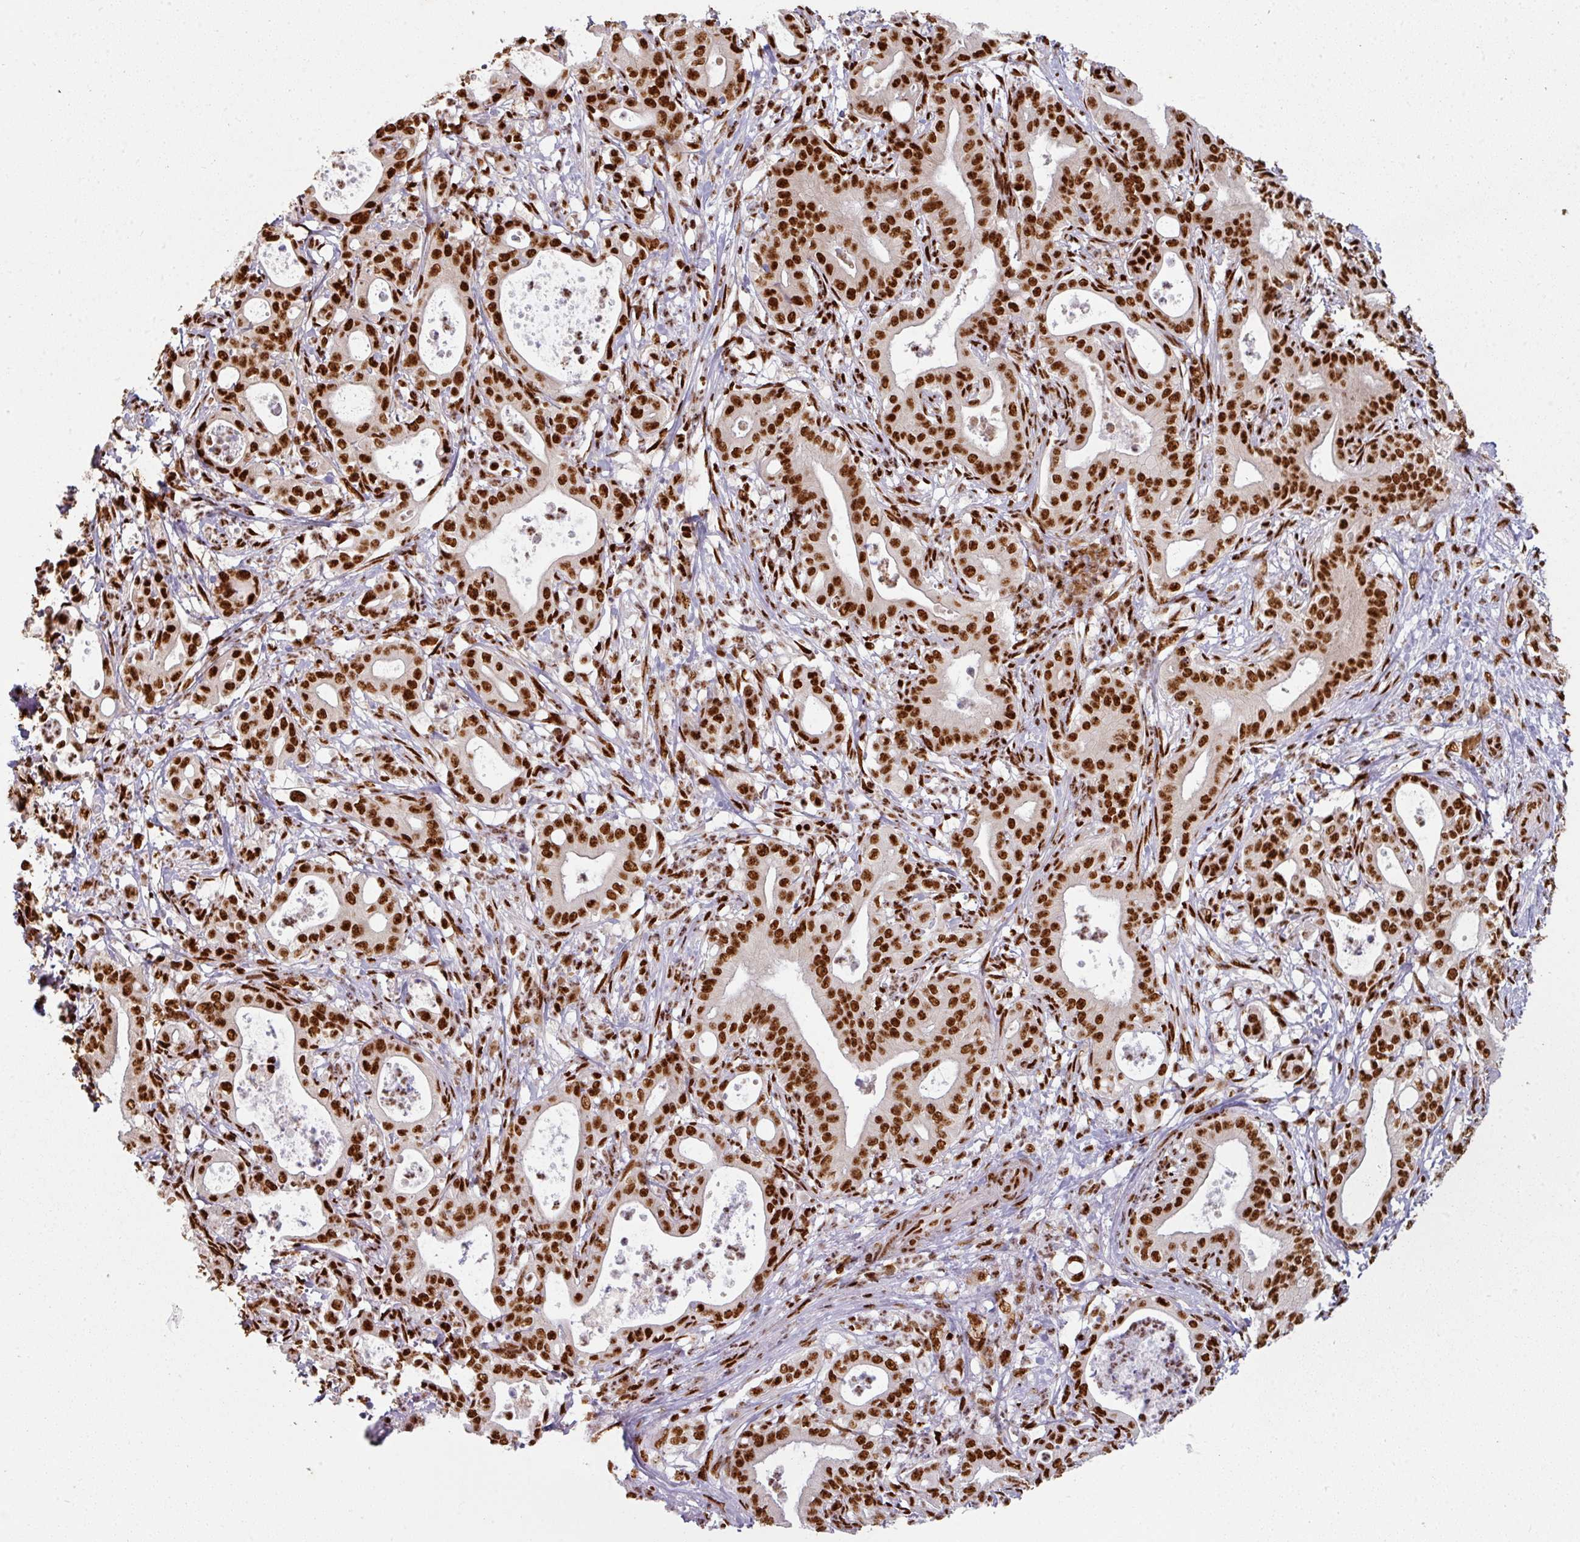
{"staining": {"intensity": "strong", "quantity": ">75%", "location": "nuclear"}, "tissue": "pancreatic cancer", "cell_type": "Tumor cells", "image_type": "cancer", "snomed": [{"axis": "morphology", "description": "Adenocarcinoma, NOS"}, {"axis": "topography", "description": "Pancreas"}], "caption": "Adenocarcinoma (pancreatic) stained for a protein (brown) demonstrates strong nuclear positive staining in about >75% of tumor cells.", "gene": "SIK3", "patient": {"sex": "male", "age": 71}}